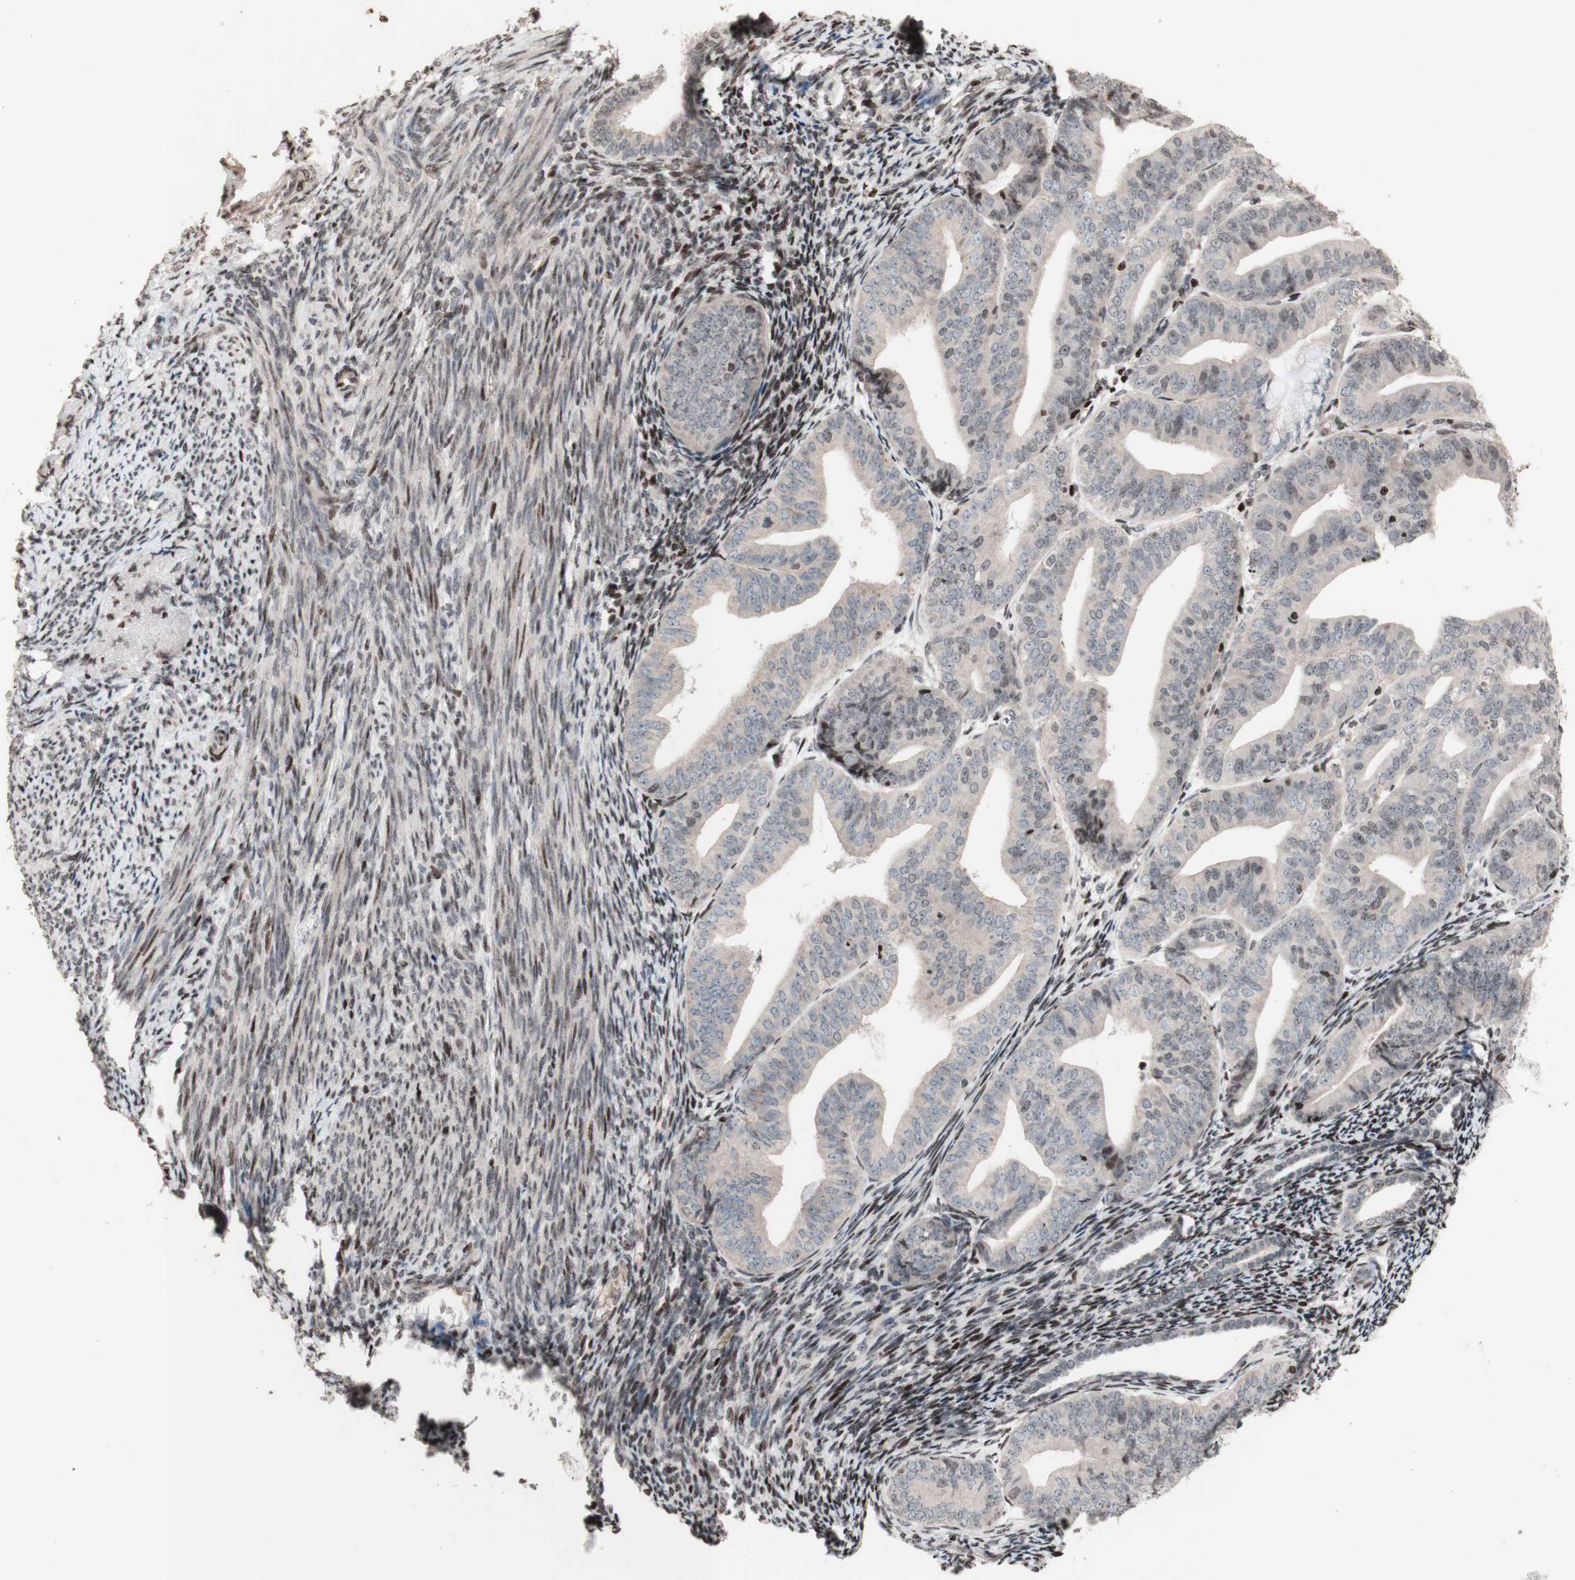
{"staining": {"intensity": "negative", "quantity": "none", "location": "none"}, "tissue": "endometrial cancer", "cell_type": "Tumor cells", "image_type": "cancer", "snomed": [{"axis": "morphology", "description": "Adenocarcinoma, NOS"}, {"axis": "topography", "description": "Endometrium"}], "caption": "DAB (3,3'-diaminobenzidine) immunohistochemical staining of endometrial cancer shows no significant positivity in tumor cells.", "gene": "POLA1", "patient": {"sex": "female", "age": 63}}